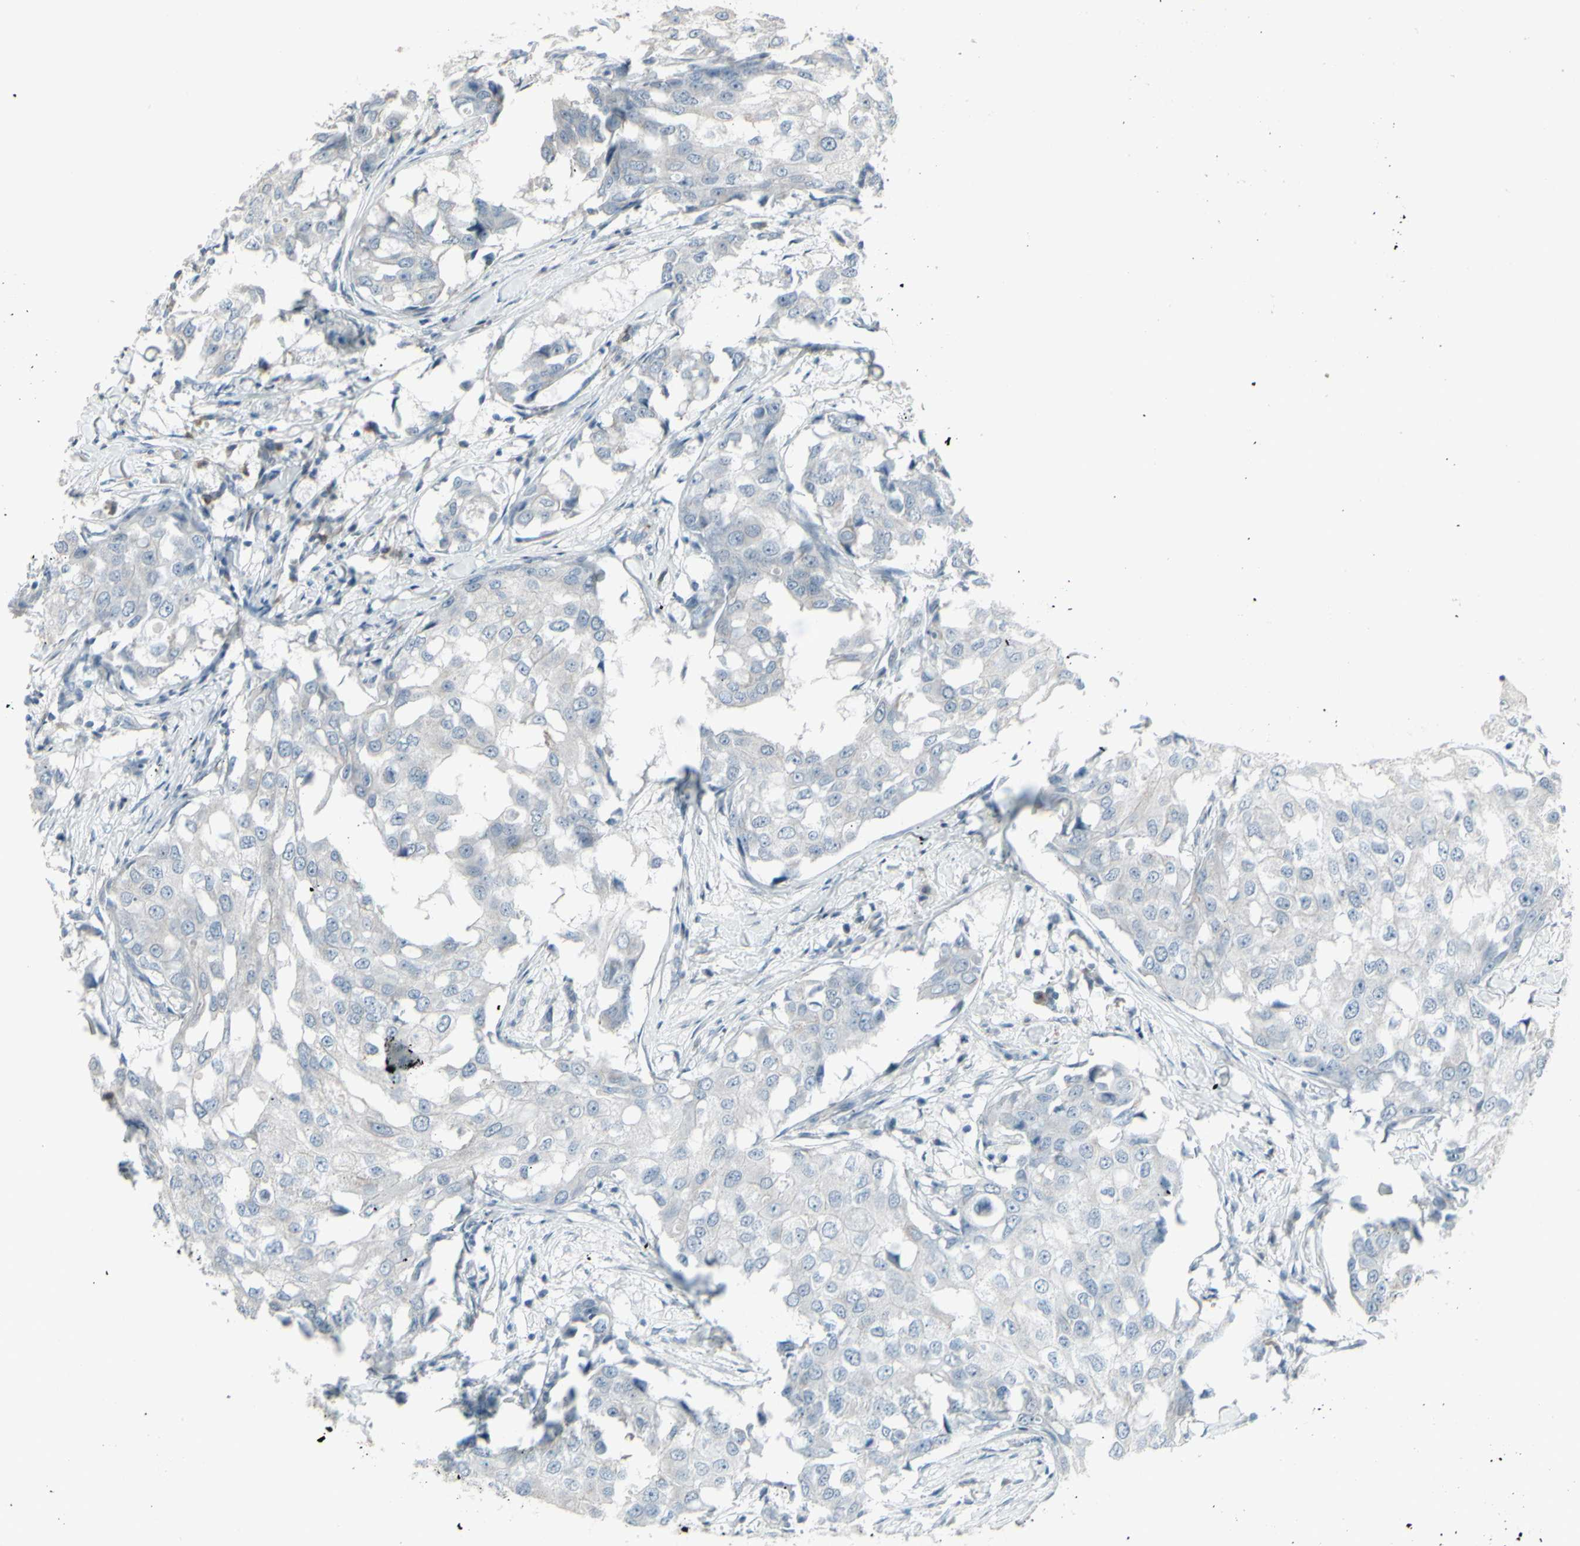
{"staining": {"intensity": "negative", "quantity": "none", "location": "none"}, "tissue": "breast cancer", "cell_type": "Tumor cells", "image_type": "cancer", "snomed": [{"axis": "morphology", "description": "Duct carcinoma"}, {"axis": "topography", "description": "Breast"}], "caption": "This is an immunohistochemistry (IHC) image of human invasive ductal carcinoma (breast). There is no expression in tumor cells.", "gene": "CD79B", "patient": {"sex": "female", "age": 27}}